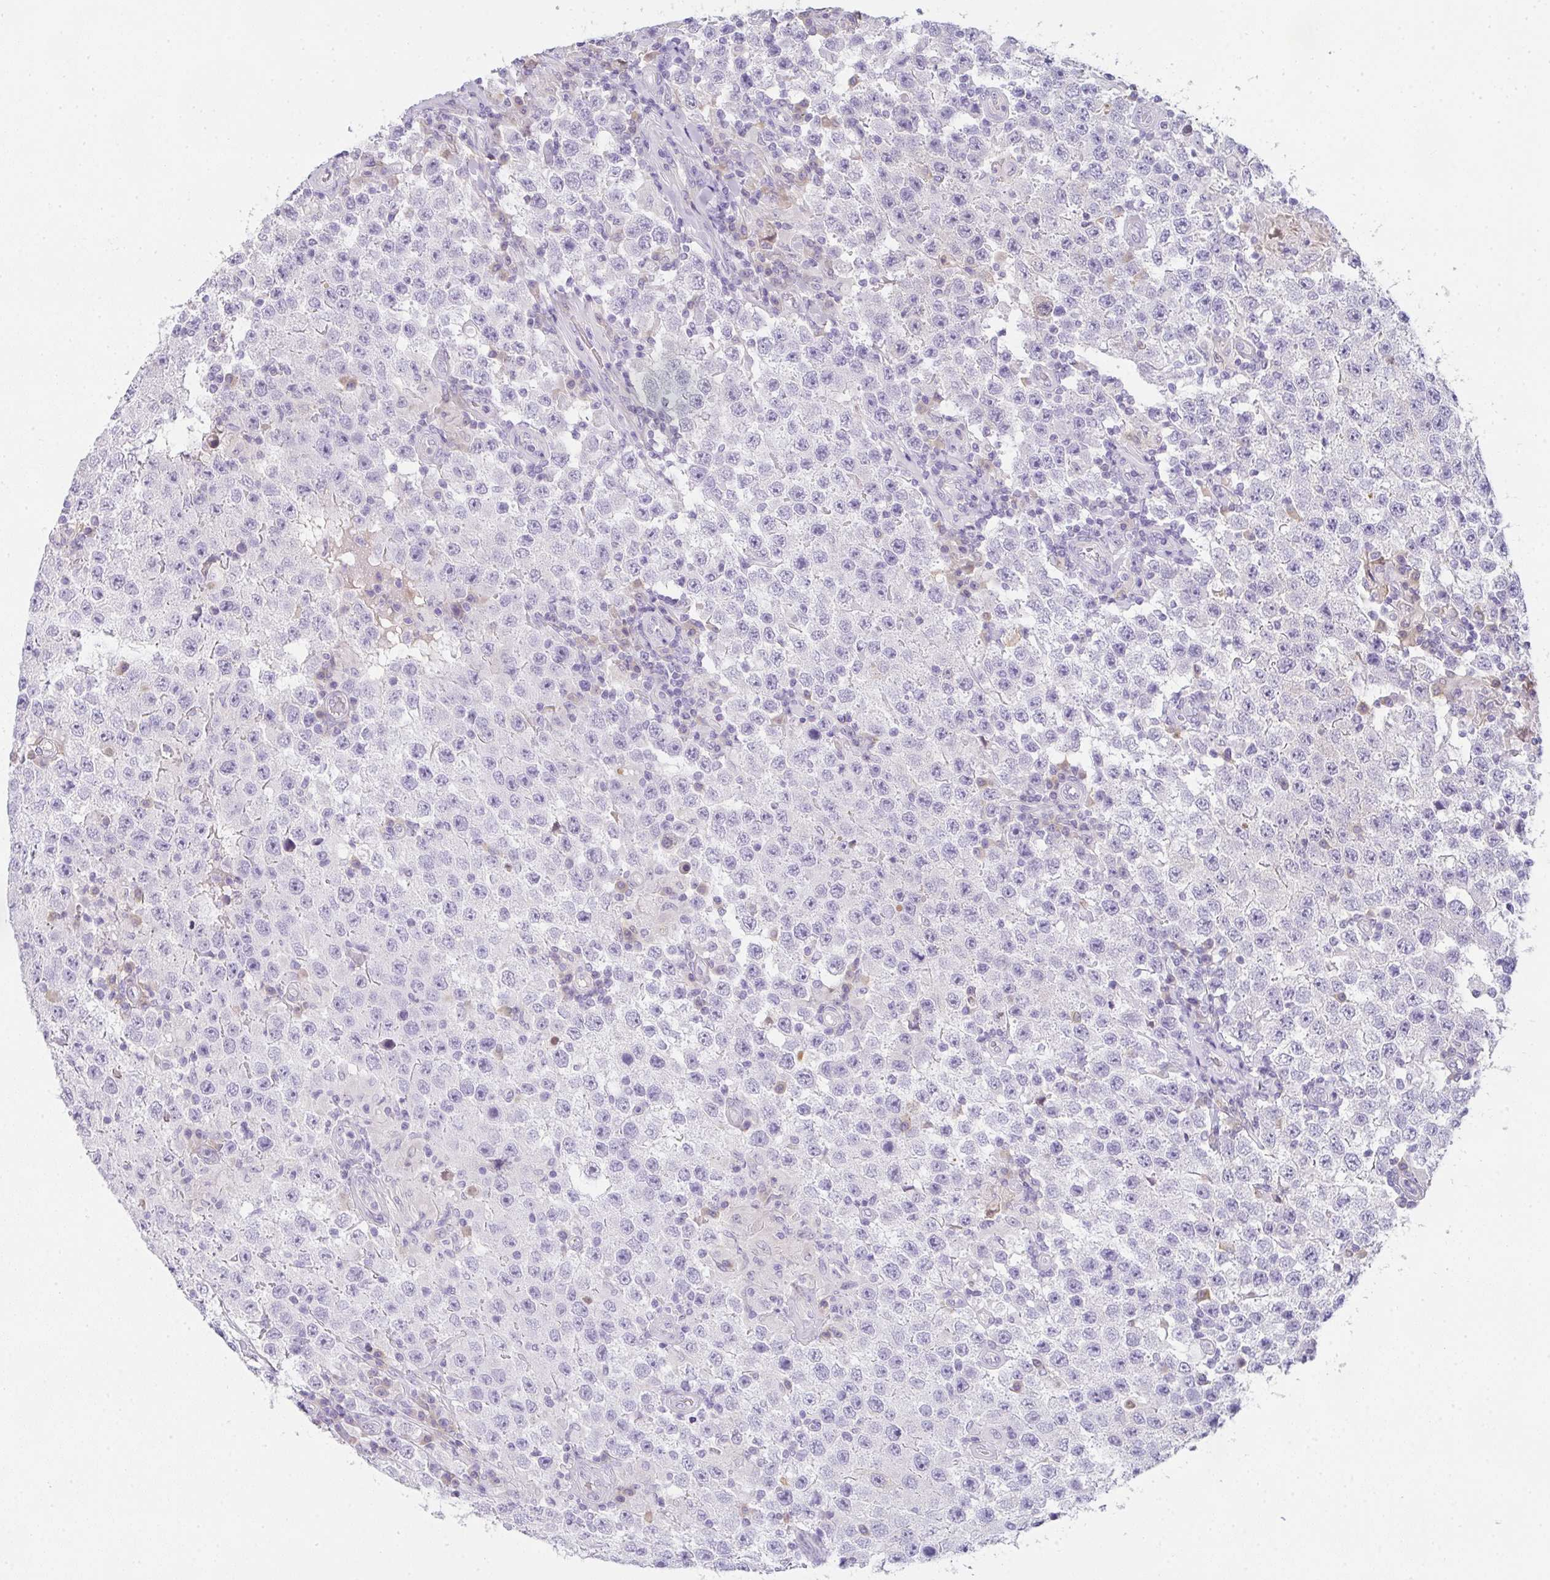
{"staining": {"intensity": "negative", "quantity": "none", "location": "none"}, "tissue": "testis cancer", "cell_type": "Tumor cells", "image_type": "cancer", "snomed": [{"axis": "morphology", "description": "Normal tissue, NOS"}, {"axis": "morphology", "description": "Urothelial carcinoma, High grade"}, {"axis": "morphology", "description": "Seminoma, NOS"}, {"axis": "morphology", "description": "Carcinoma, Embryonal, NOS"}, {"axis": "topography", "description": "Urinary bladder"}, {"axis": "topography", "description": "Testis"}], "caption": "Immunohistochemistry (IHC) of testis cancer reveals no positivity in tumor cells.", "gene": "COX7B", "patient": {"sex": "male", "age": 41}}